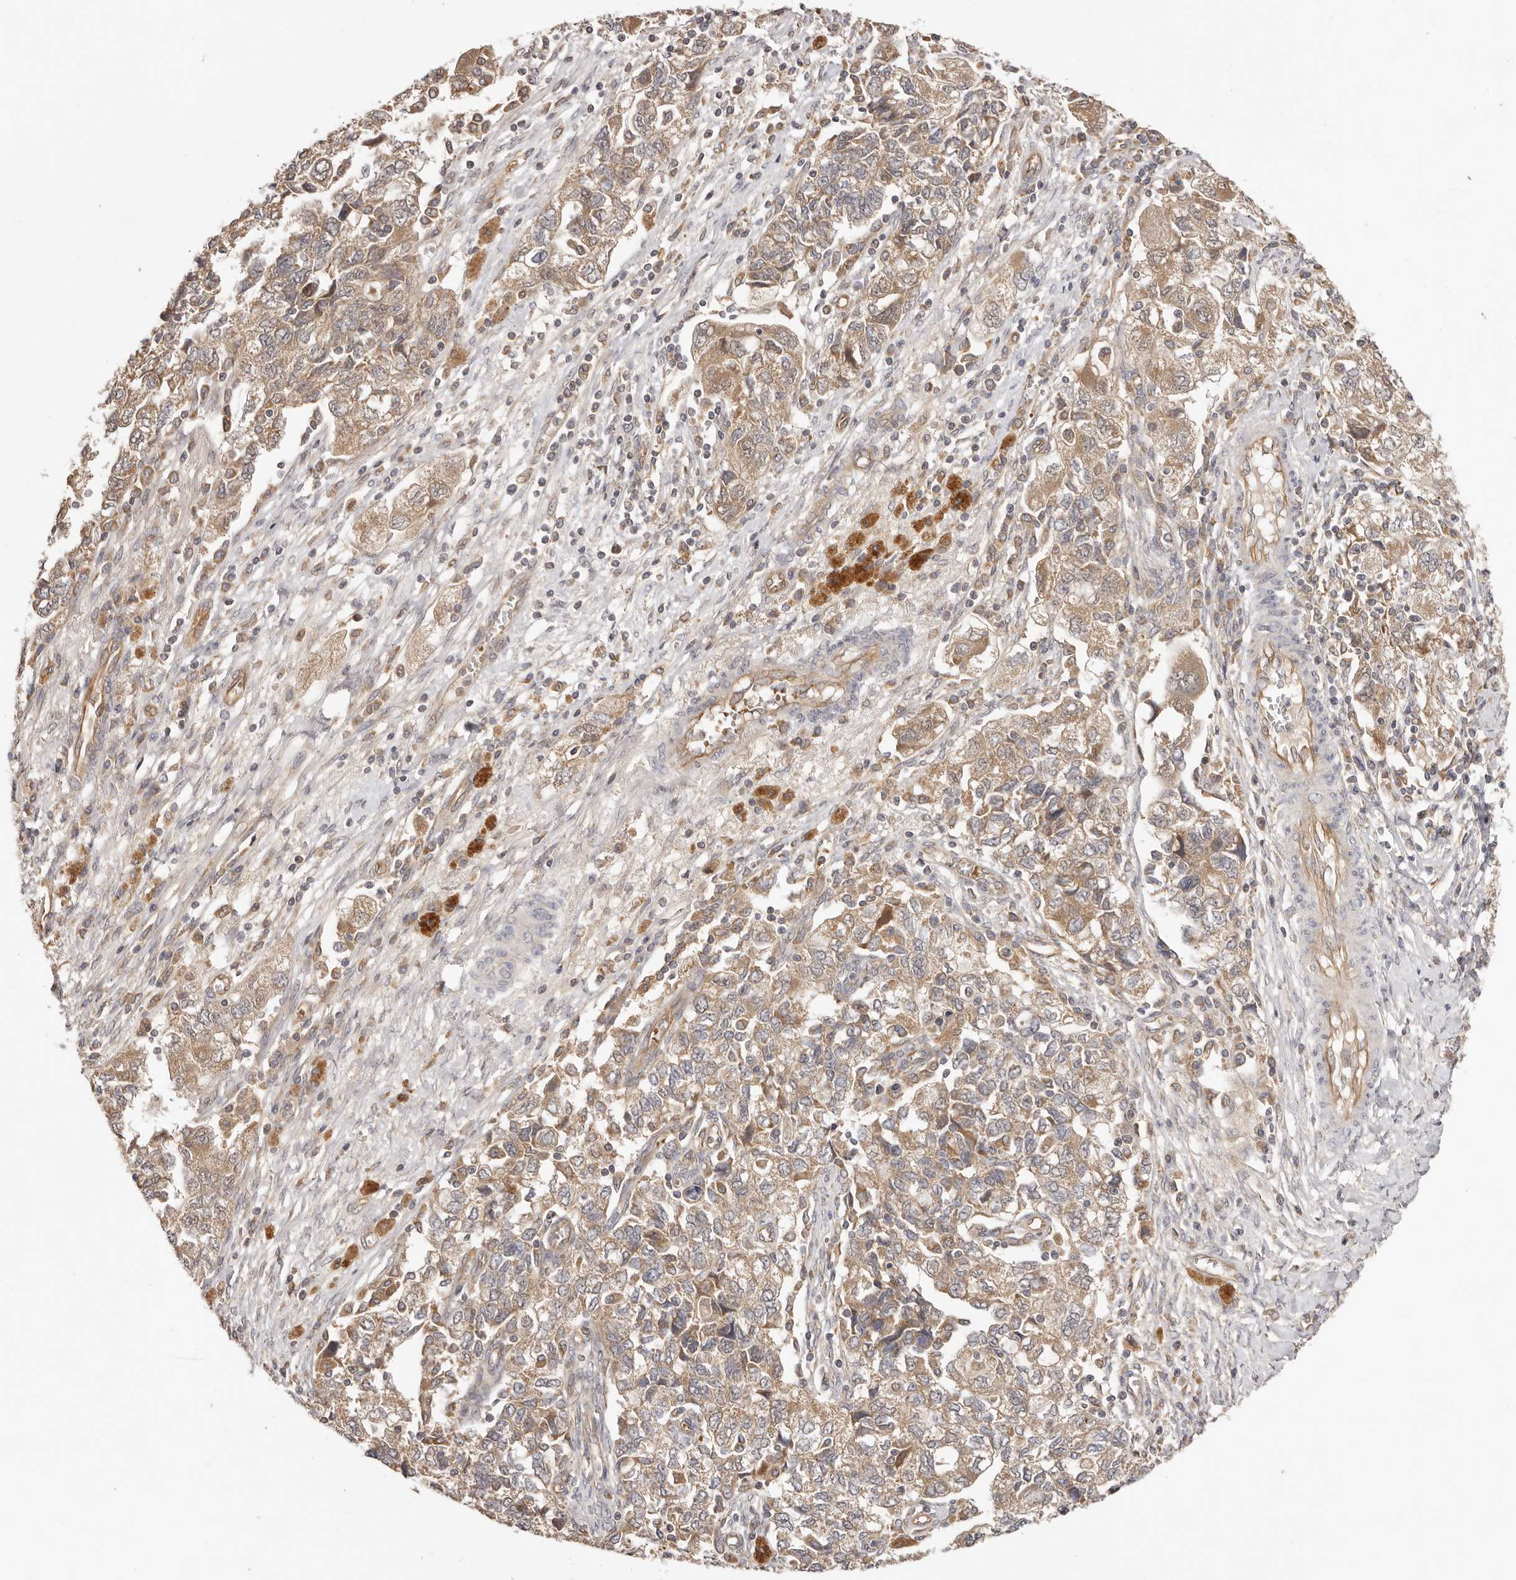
{"staining": {"intensity": "weak", "quantity": ">75%", "location": "cytoplasmic/membranous"}, "tissue": "ovarian cancer", "cell_type": "Tumor cells", "image_type": "cancer", "snomed": [{"axis": "morphology", "description": "Carcinoma, NOS"}, {"axis": "morphology", "description": "Cystadenocarcinoma, serous, NOS"}, {"axis": "topography", "description": "Ovary"}], "caption": "High-magnification brightfield microscopy of ovarian serous cystadenocarcinoma stained with DAB (brown) and counterstained with hematoxylin (blue). tumor cells exhibit weak cytoplasmic/membranous expression is present in about>75% of cells. Immunohistochemistry (ihc) stains the protein in brown and the nuclei are stained blue.", "gene": "UBR2", "patient": {"sex": "female", "age": 69}}